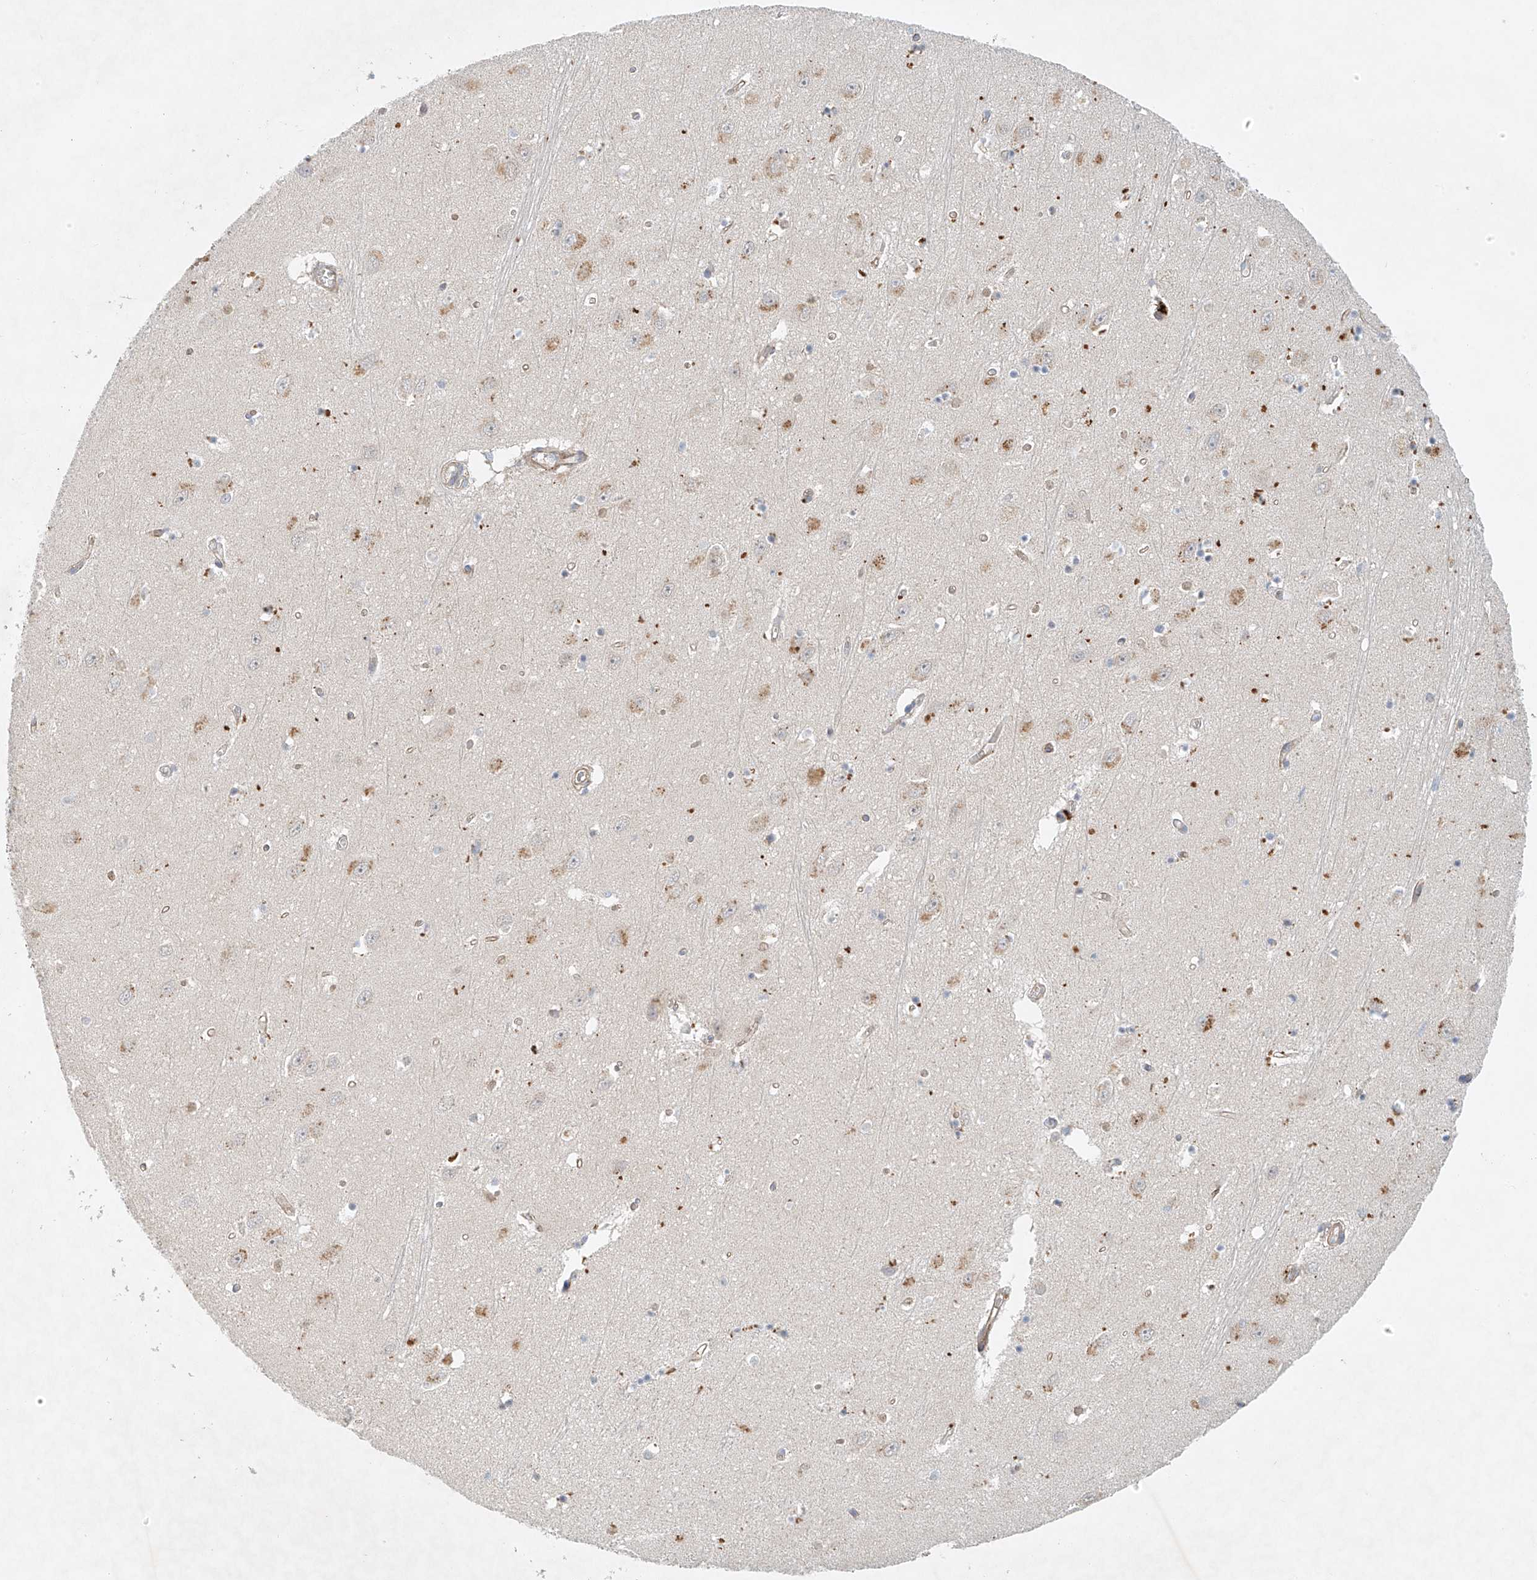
{"staining": {"intensity": "negative", "quantity": "none", "location": "none"}, "tissue": "hippocampus", "cell_type": "Glial cells", "image_type": "normal", "snomed": [{"axis": "morphology", "description": "Normal tissue, NOS"}, {"axis": "topography", "description": "Hippocampus"}], "caption": "Normal hippocampus was stained to show a protein in brown. There is no significant staining in glial cells.", "gene": "ENSG00000266202", "patient": {"sex": "female", "age": 64}}